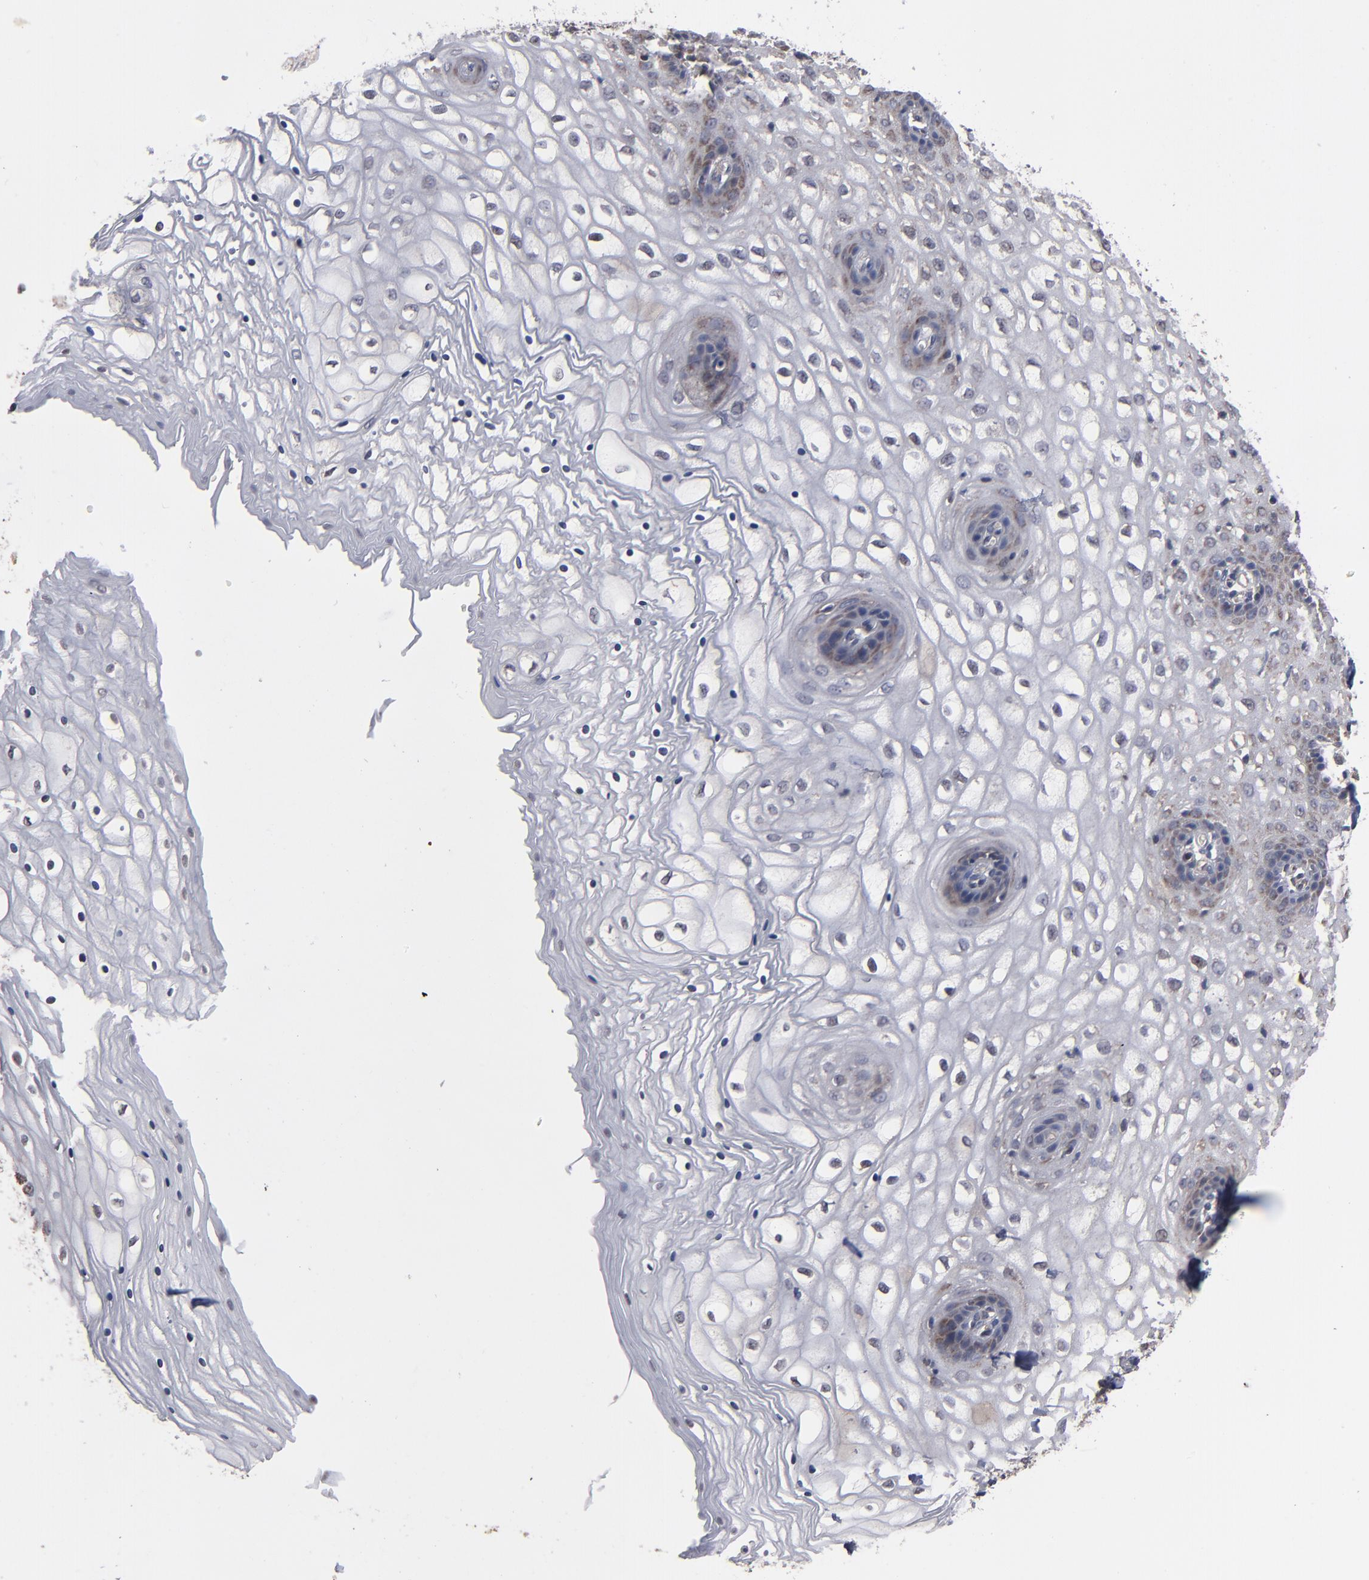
{"staining": {"intensity": "weak", "quantity": "<25%", "location": "cytoplasmic/membranous"}, "tissue": "vagina", "cell_type": "Squamous epithelial cells", "image_type": "normal", "snomed": [{"axis": "morphology", "description": "Normal tissue, NOS"}, {"axis": "topography", "description": "Vagina"}], "caption": "Histopathology image shows no protein expression in squamous epithelial cells of unremarkable vagina.", "gene": "MIPOL1", "patient": {"sex": "female", "age": 34}}